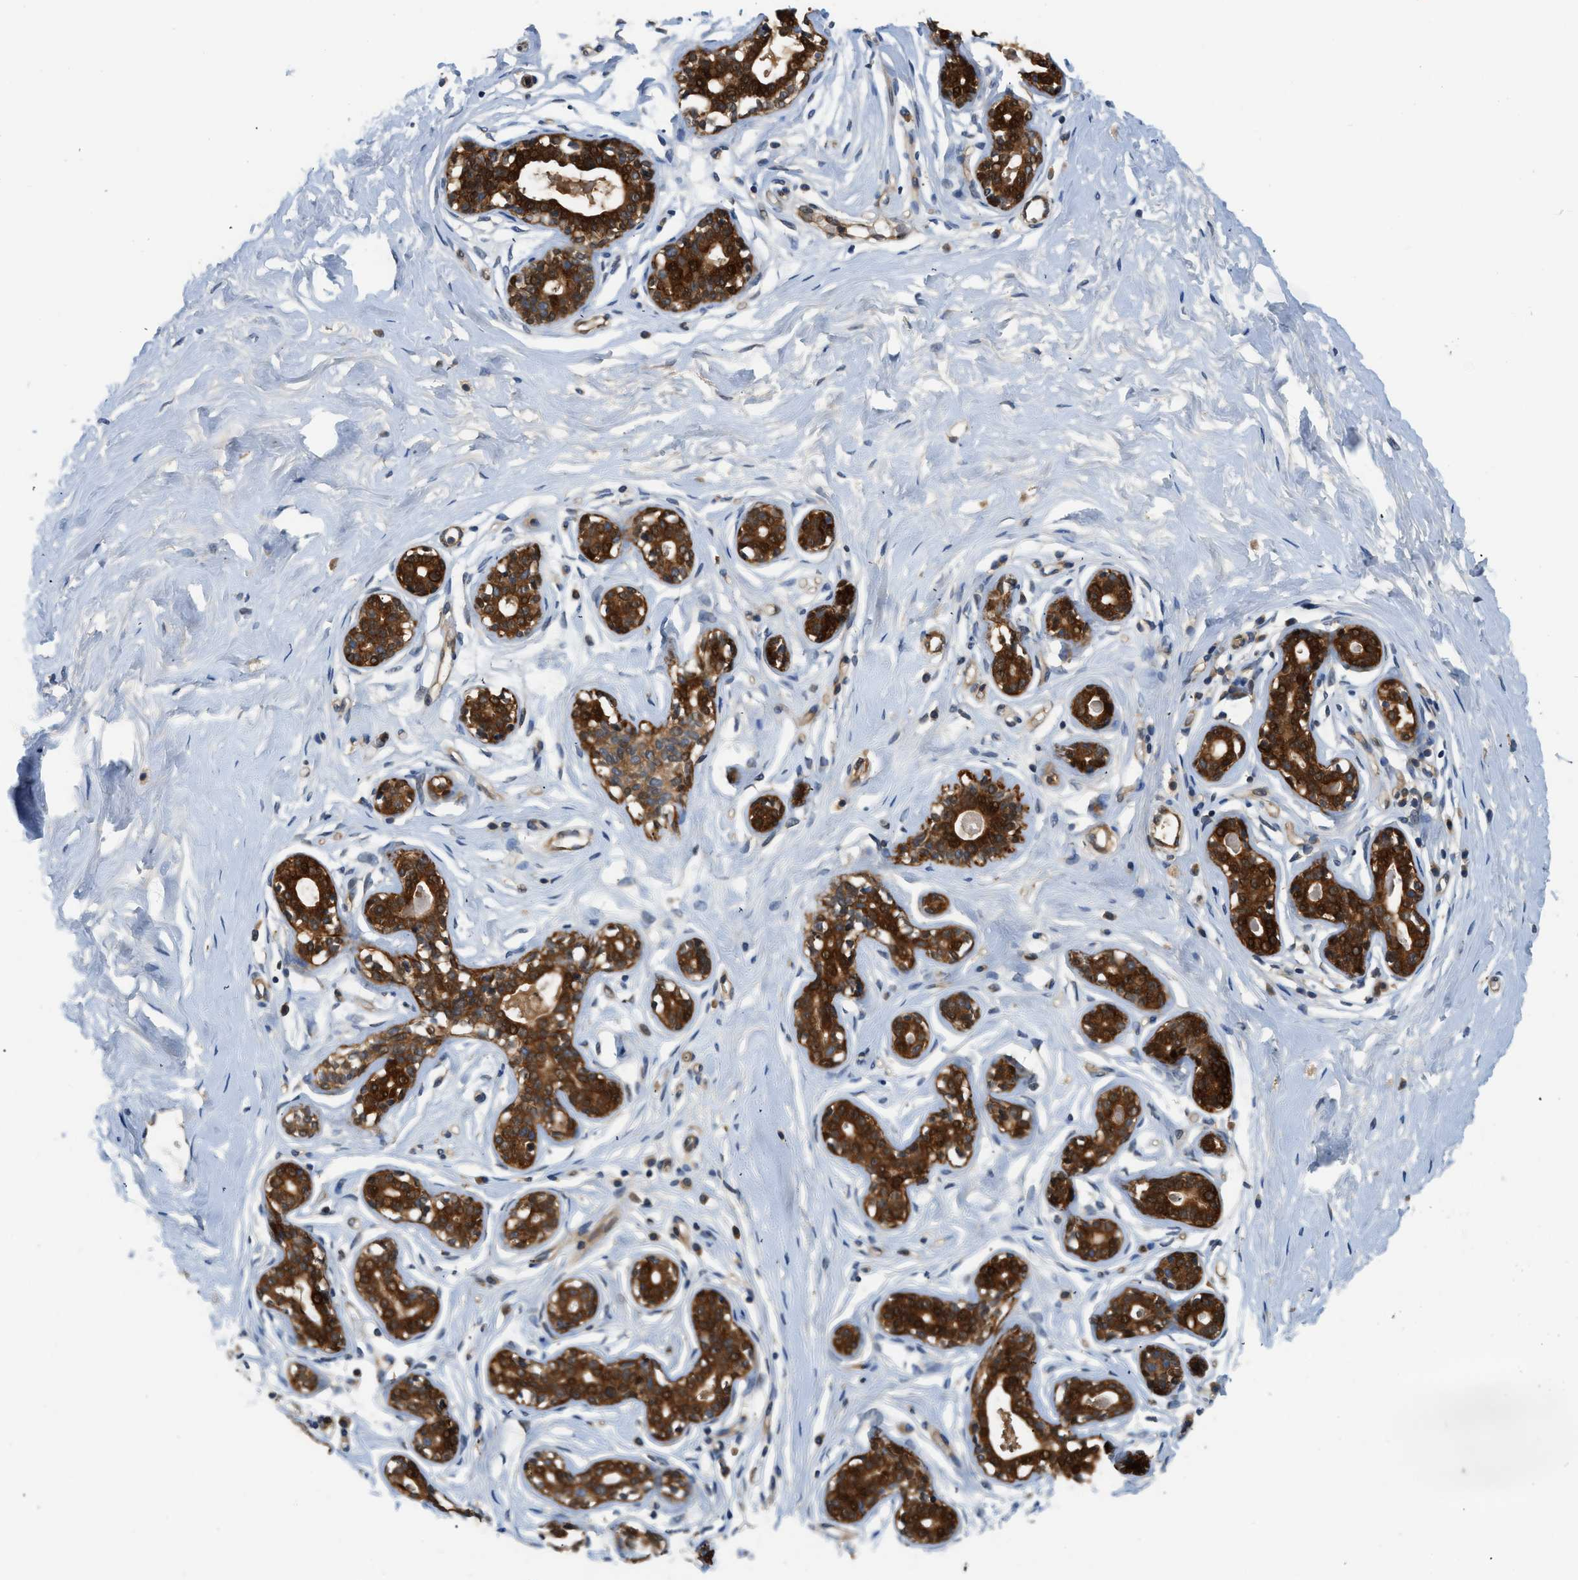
{"staining": {"intensity": "weak", "quantity": "25%-75%", "location": "cytoplasmic/membranous"}, "tissue": "breast", "cell_type": "Adipocytes", "image_type": "normal", "snomed": [{"axis": "morphology", "description": "Normal tissue, NOS"}, {"axis": "topography", "description": "Breast"}], "caption": "An image showing weak cytoplasmic/membranous expression in about 25%-75% of adipocytes in benign breast, as visualized by brown immunohistochemical staining.", "gene": "GPR31", "patient": {"sex": "female", "age": 23}}